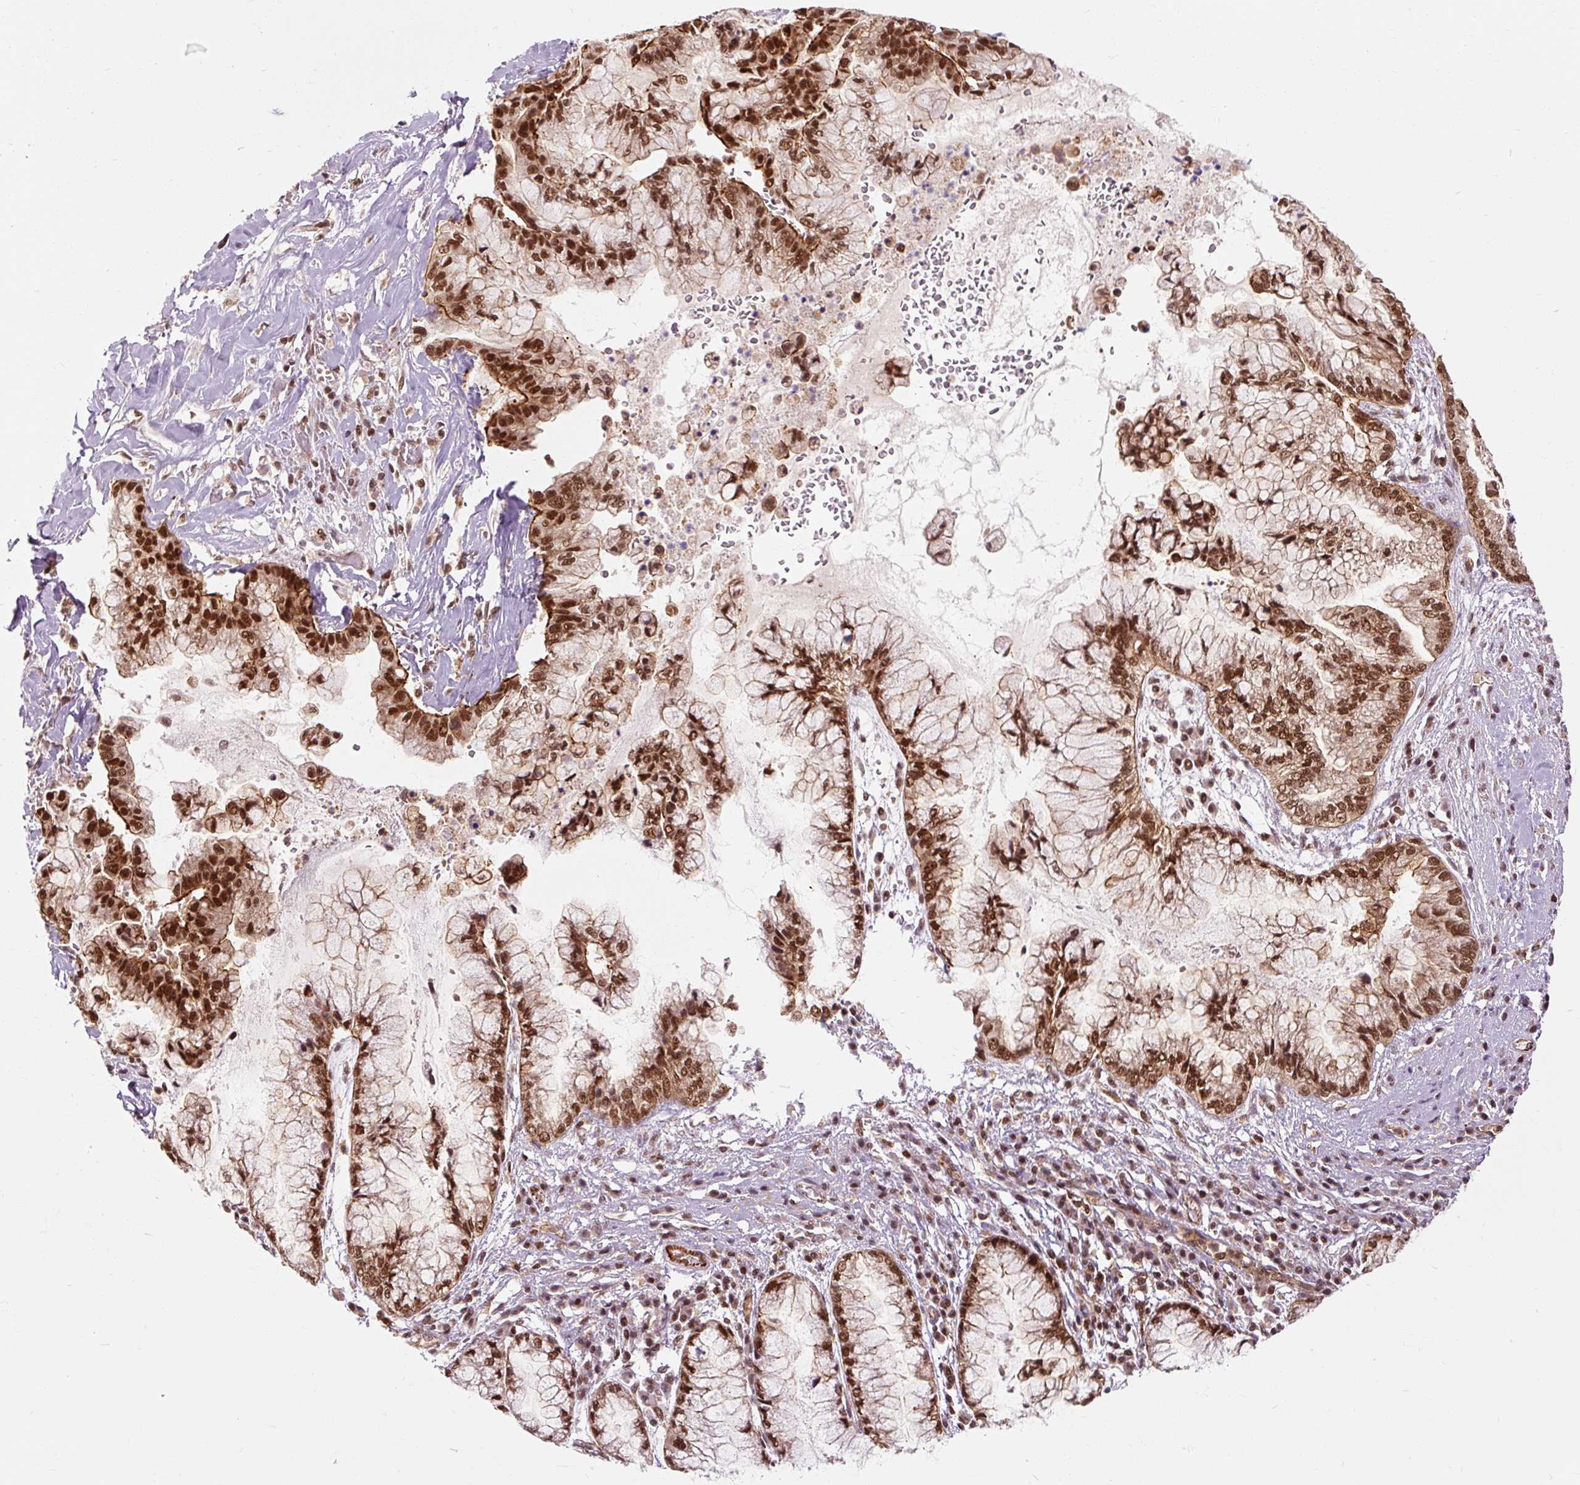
{"staining": {"intensity": "strong", "quantity": ">75%", "location": "cytoplasmic/membranous,nuclear"}, "tissue": "pancreatic cancer", "cell_type": "Tumor cells", "image_type": "cancer", "snomed": [{"axis": "morphology", "description": "Adenocarcinoma, NOS"}, {"axis": "topography", "description": "Pancreas"}], "caption": "IHC micrograph of pancreatic cancer (adenocarcinoma) stained for a protein (brown), which demonstrates high levels of strong cytoplasmic/membranous and nuclear expression in about >75% of tumor cells.", "gene": "CSTF1", "patient": {"sex": "male", "age": 73}}